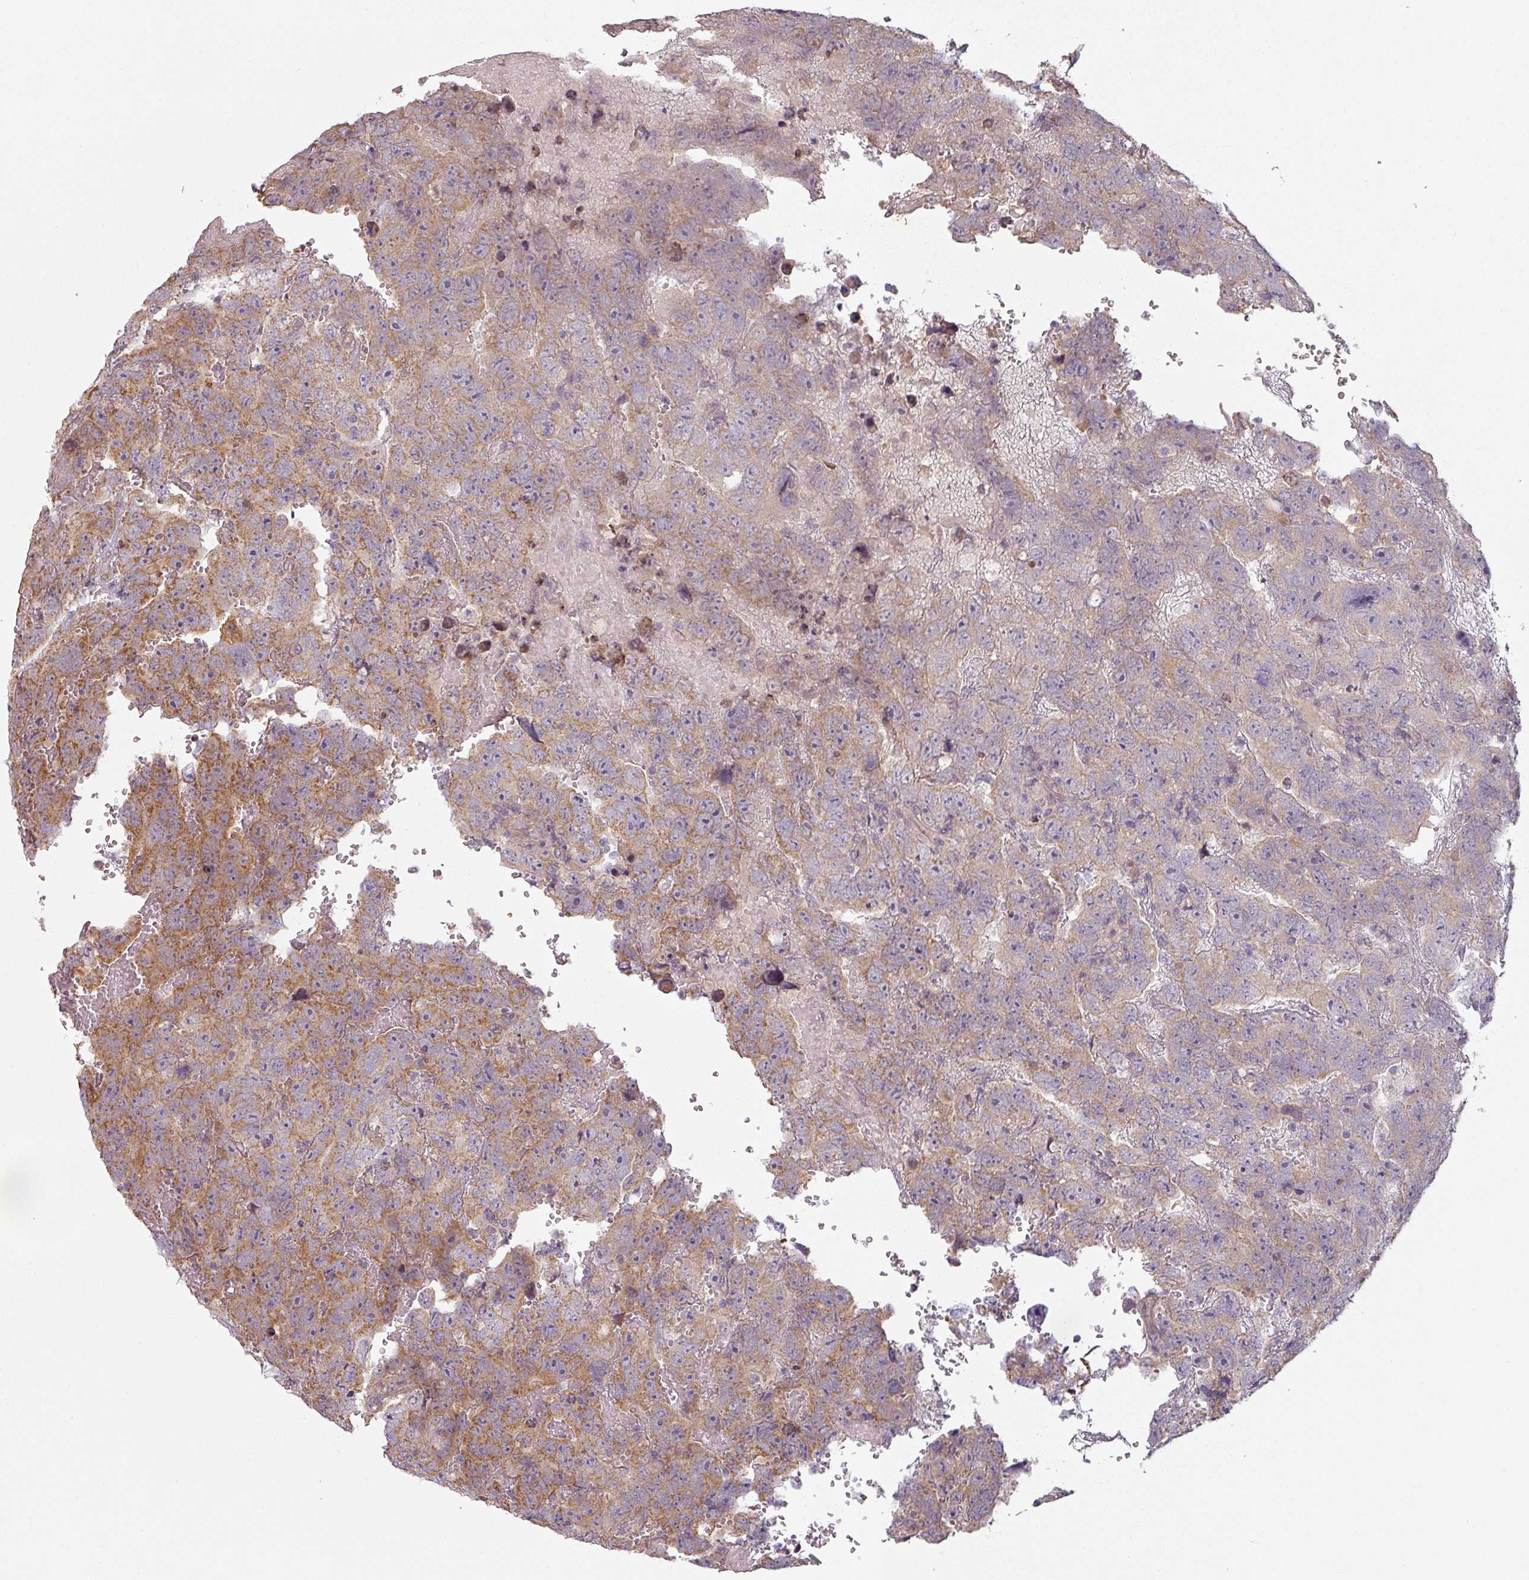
{"staining": {"intensity": "moderate", "quantity": "<25%", "location": "cytoplasmic/membranous"}, "tissue": "testis cancer", "cell_type": "Tumor cells", "image_type": "cancer", "snomed": [{"axis": "morphology", "description": "Carcinoma, Embryonal, NOS"}, {"axis": "topography", "description": "Testis"}], "caption": "This photomicrograph shows testis cancer (embryonal carcinoma) stained with immunohistochemistry to label a protein in brown. The cytoplasmic/membranous of tumor cells show moderate positivity for the protein. Nuclei are counter-stained blue.", "gene": "PLEKHJ1", "patient": {"sex": "male", "age": 45}}